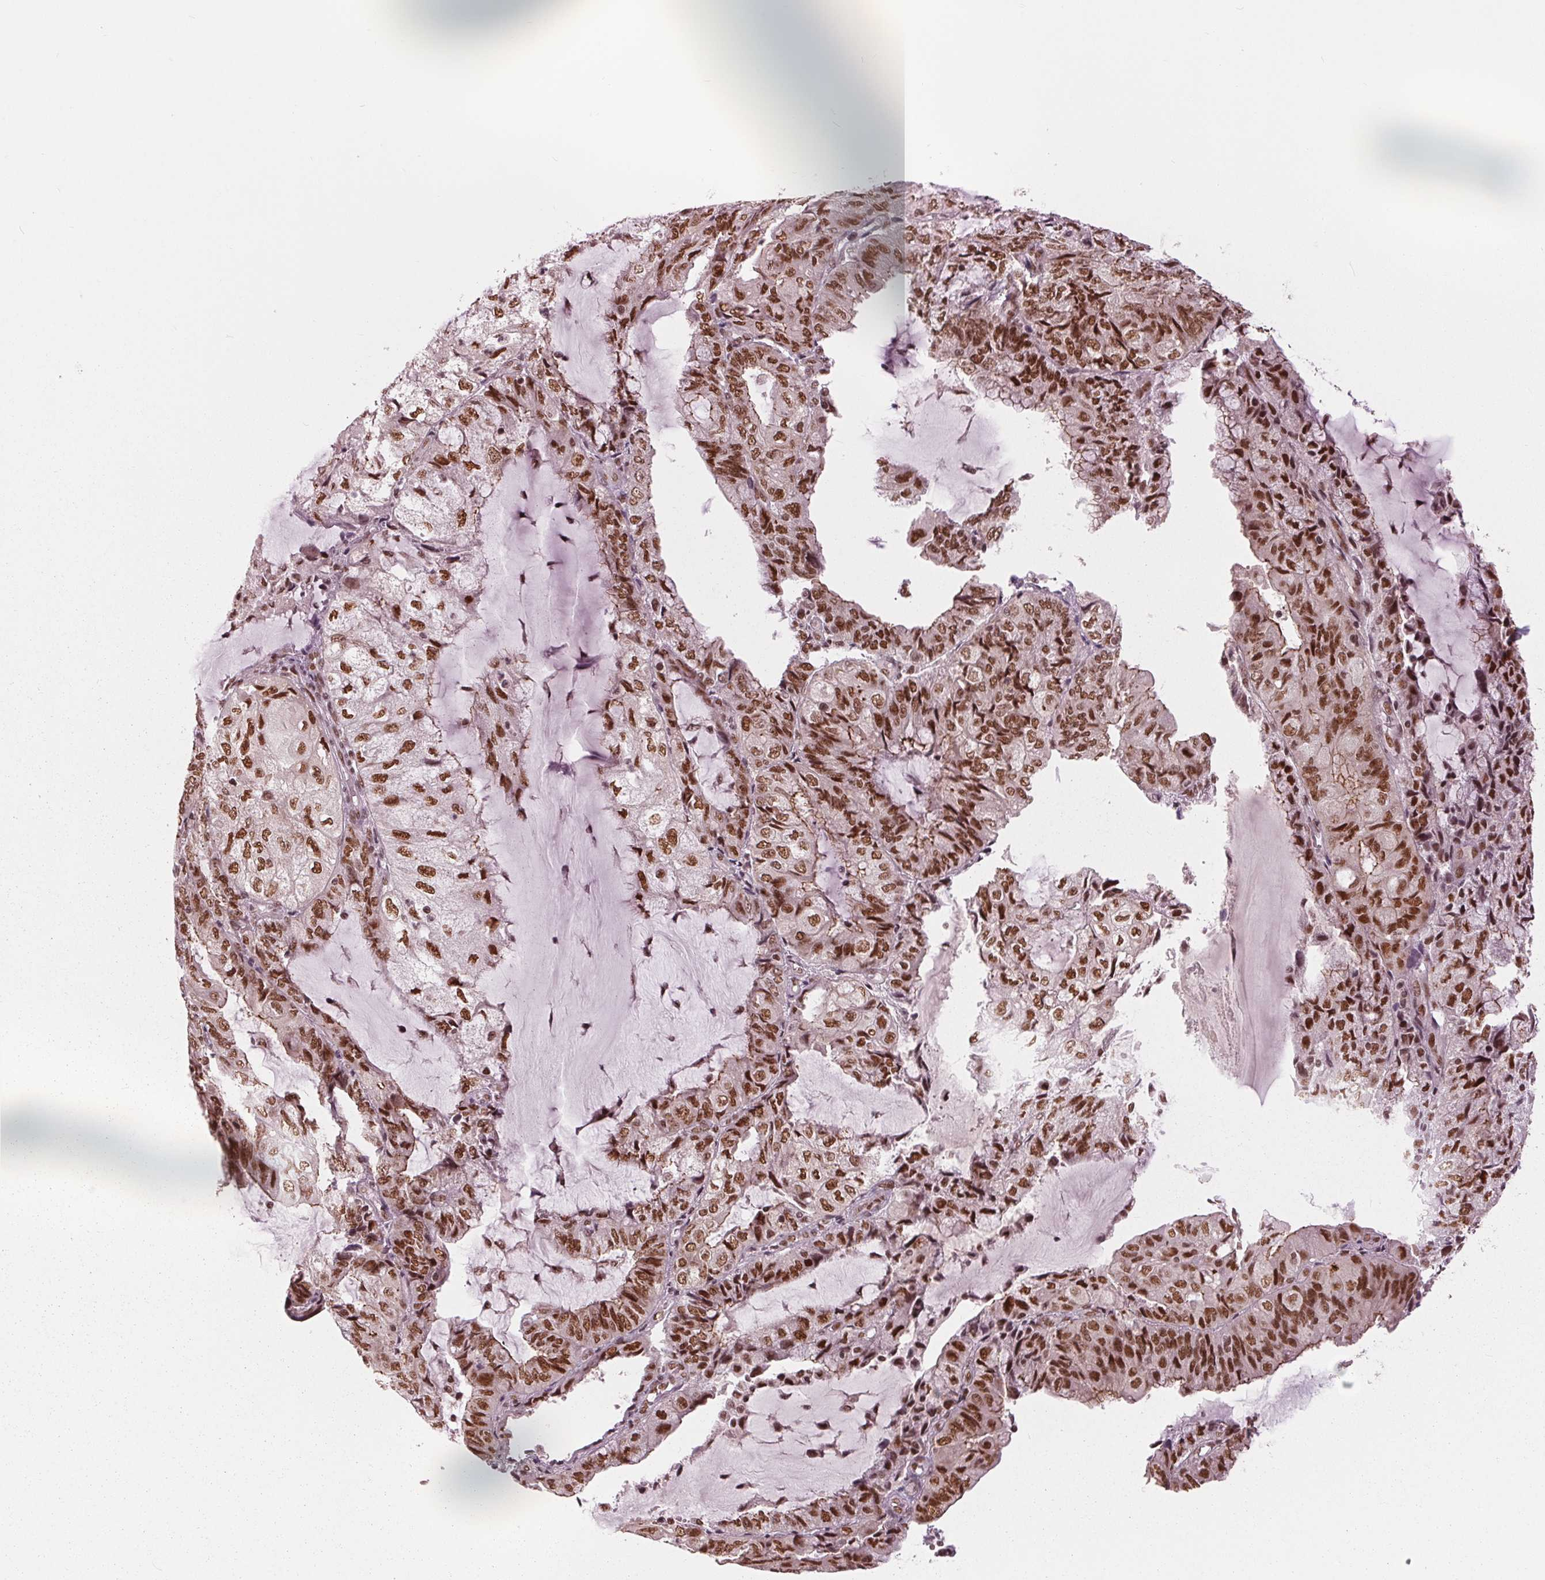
{"staining": {"intensity": "strong", "quantity": ">75%", "location": "cytoplasmic/membranous,nuclear"}, "tissue": "endometrial cancer", "cell_type": "Tumor cells", "image_type": "cancer", "snomed": [{"axis": "morphology", "description": "Adenocarcinoma, NOS"}, {"axis": "topography", "description": "Endometrium"}], "caption": "Immunohistochemistry (IHC) image of human endometrial cancer stained for a protein (brown), which displays high levels of strong cytoplasmic/membranous and nuclear staining in approximately >75% of tumor cells.", "gene": "LSM2", "patient": {"sex": "female", "age": 81}}